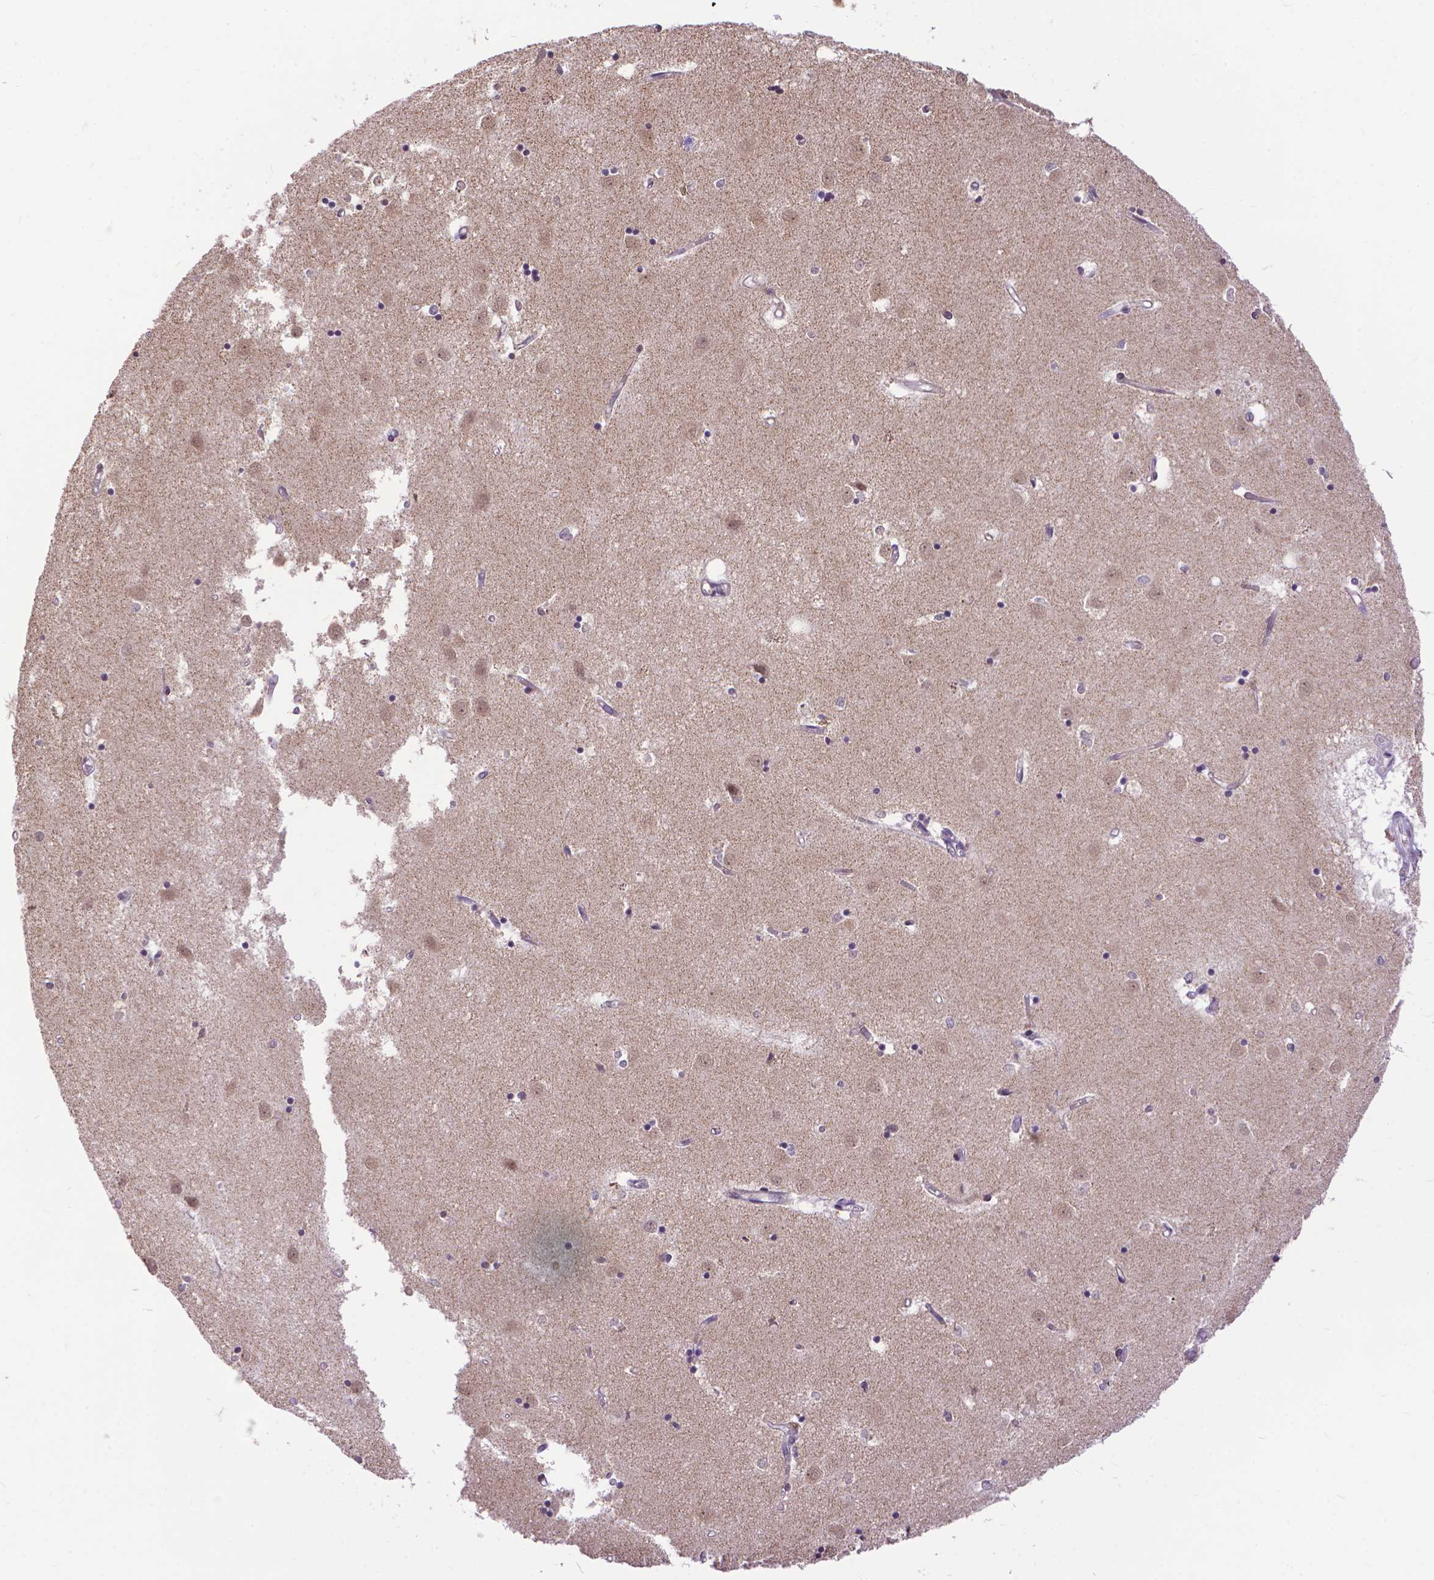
{"staining": {"intensity": "negative", "quantity": "none", "location": "none"}, "tissue": "caudate", "cell_type": "Glial cells", "image_type": "normal", "snomed": [{"axis": "morphology", "description": "Normal tissue, NOS"}, {"axis": "topography", "description": "Lateral ventricle wall"}], "caption": "Immunohistochemistry of unremarkable human caudate exhibits no staining in glial cells. The staining is performed using DAB brown chromogen with nuclei counter-stained in using hematoxylin.", "gene": "TMEM135", "patient": {"sex": "male", "age": 54}}